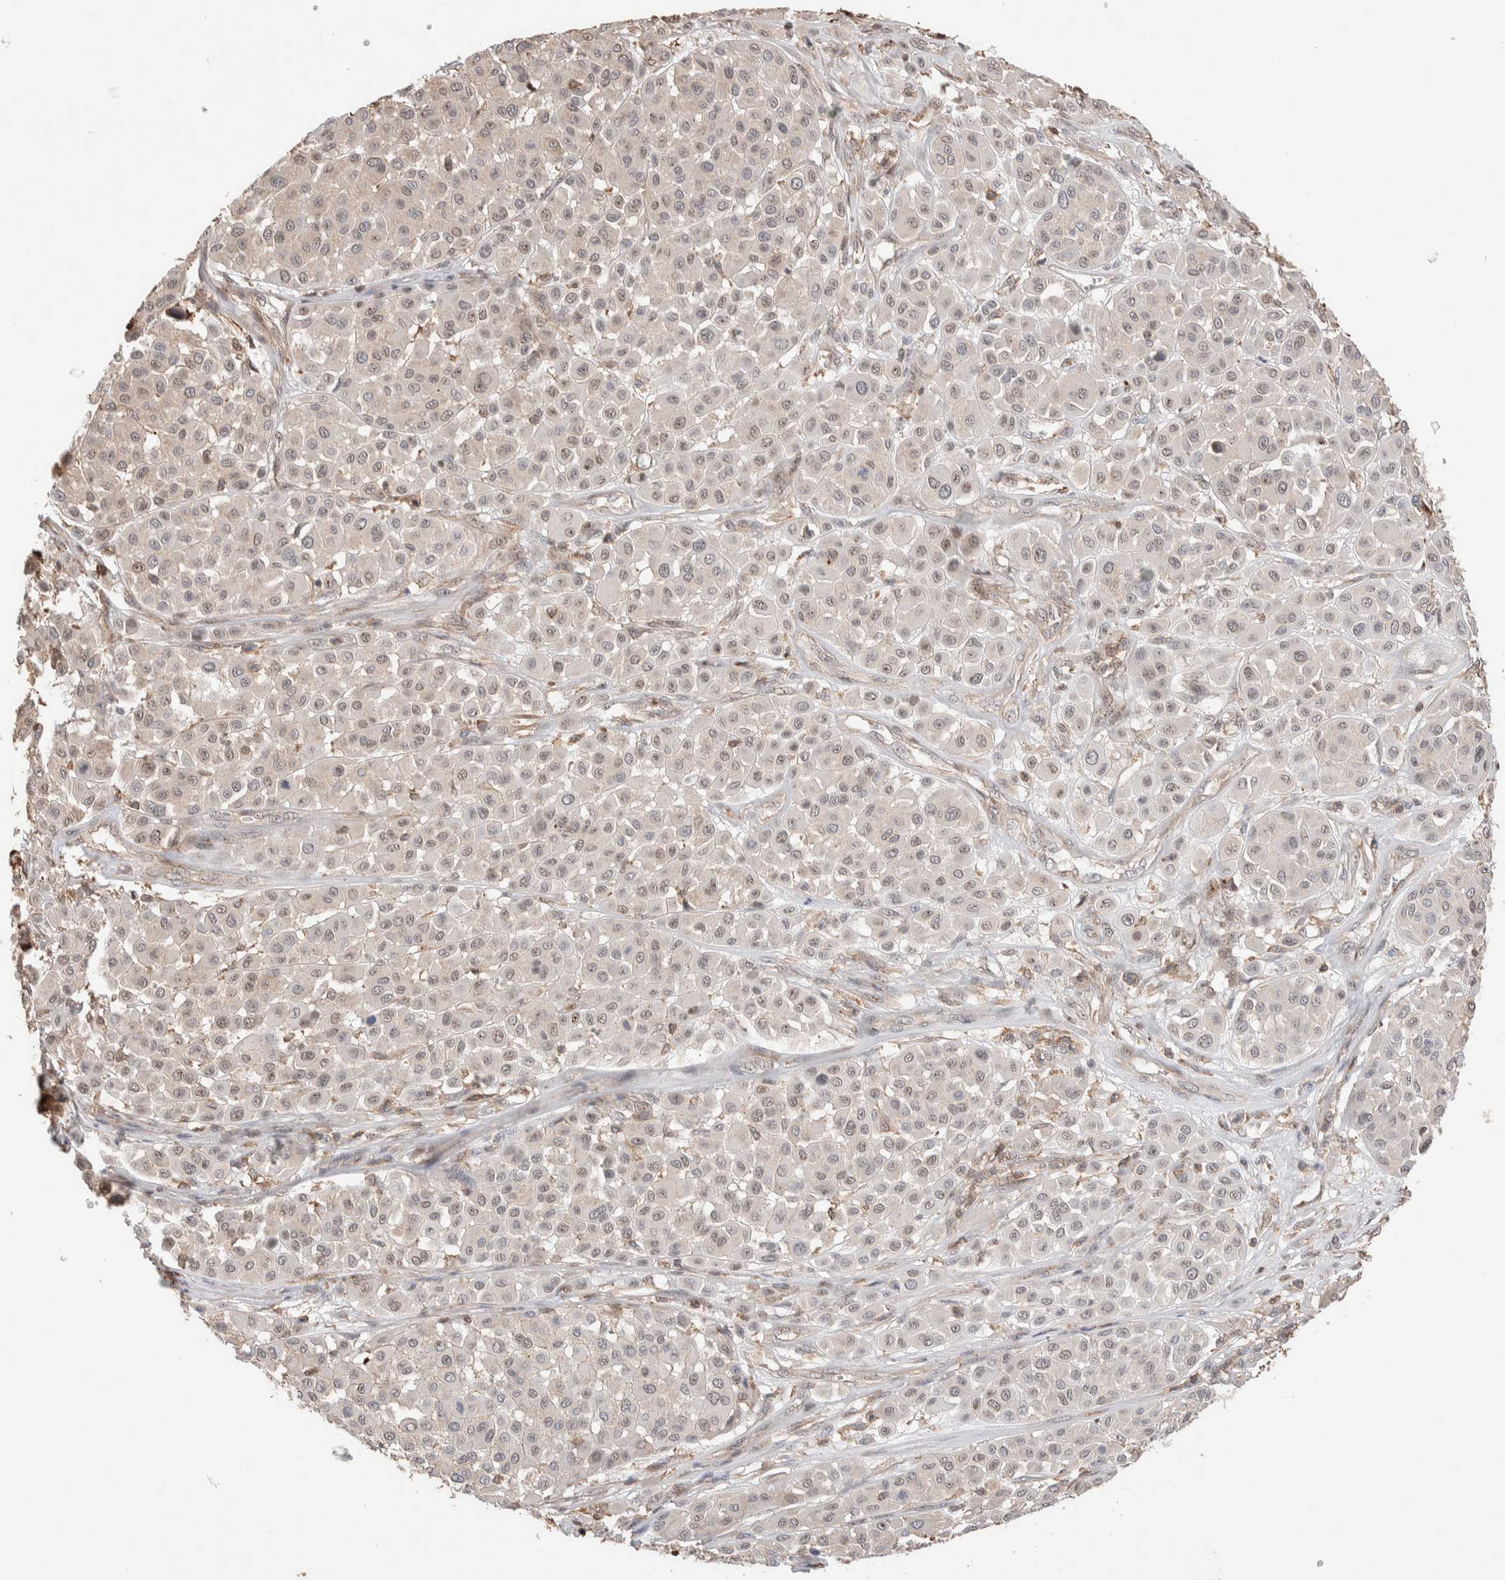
{"staining": {"intensity": "weak", "quantity": ">75%", "location": "nuclear"}, "tissue": "melanoma", "cell_type": "Tumor cells", "image_type": "cancer", "snomed": [{"axis": "morphology", "description": "Malignant melanoma, Metastatic site"}, {"axis": "topography", "description": "Soft tissue"}], "caption": "Tumor cells demonstrate low levels of weak nuclear positivity in about >75% of cells in melanoma. (DAB (3,3'-diaminobenzidine) IHC, brown staining for protein, blue staining for nuclei).", "gene": "ZNF704", "patient": {"sex": "male", "age": 41}}